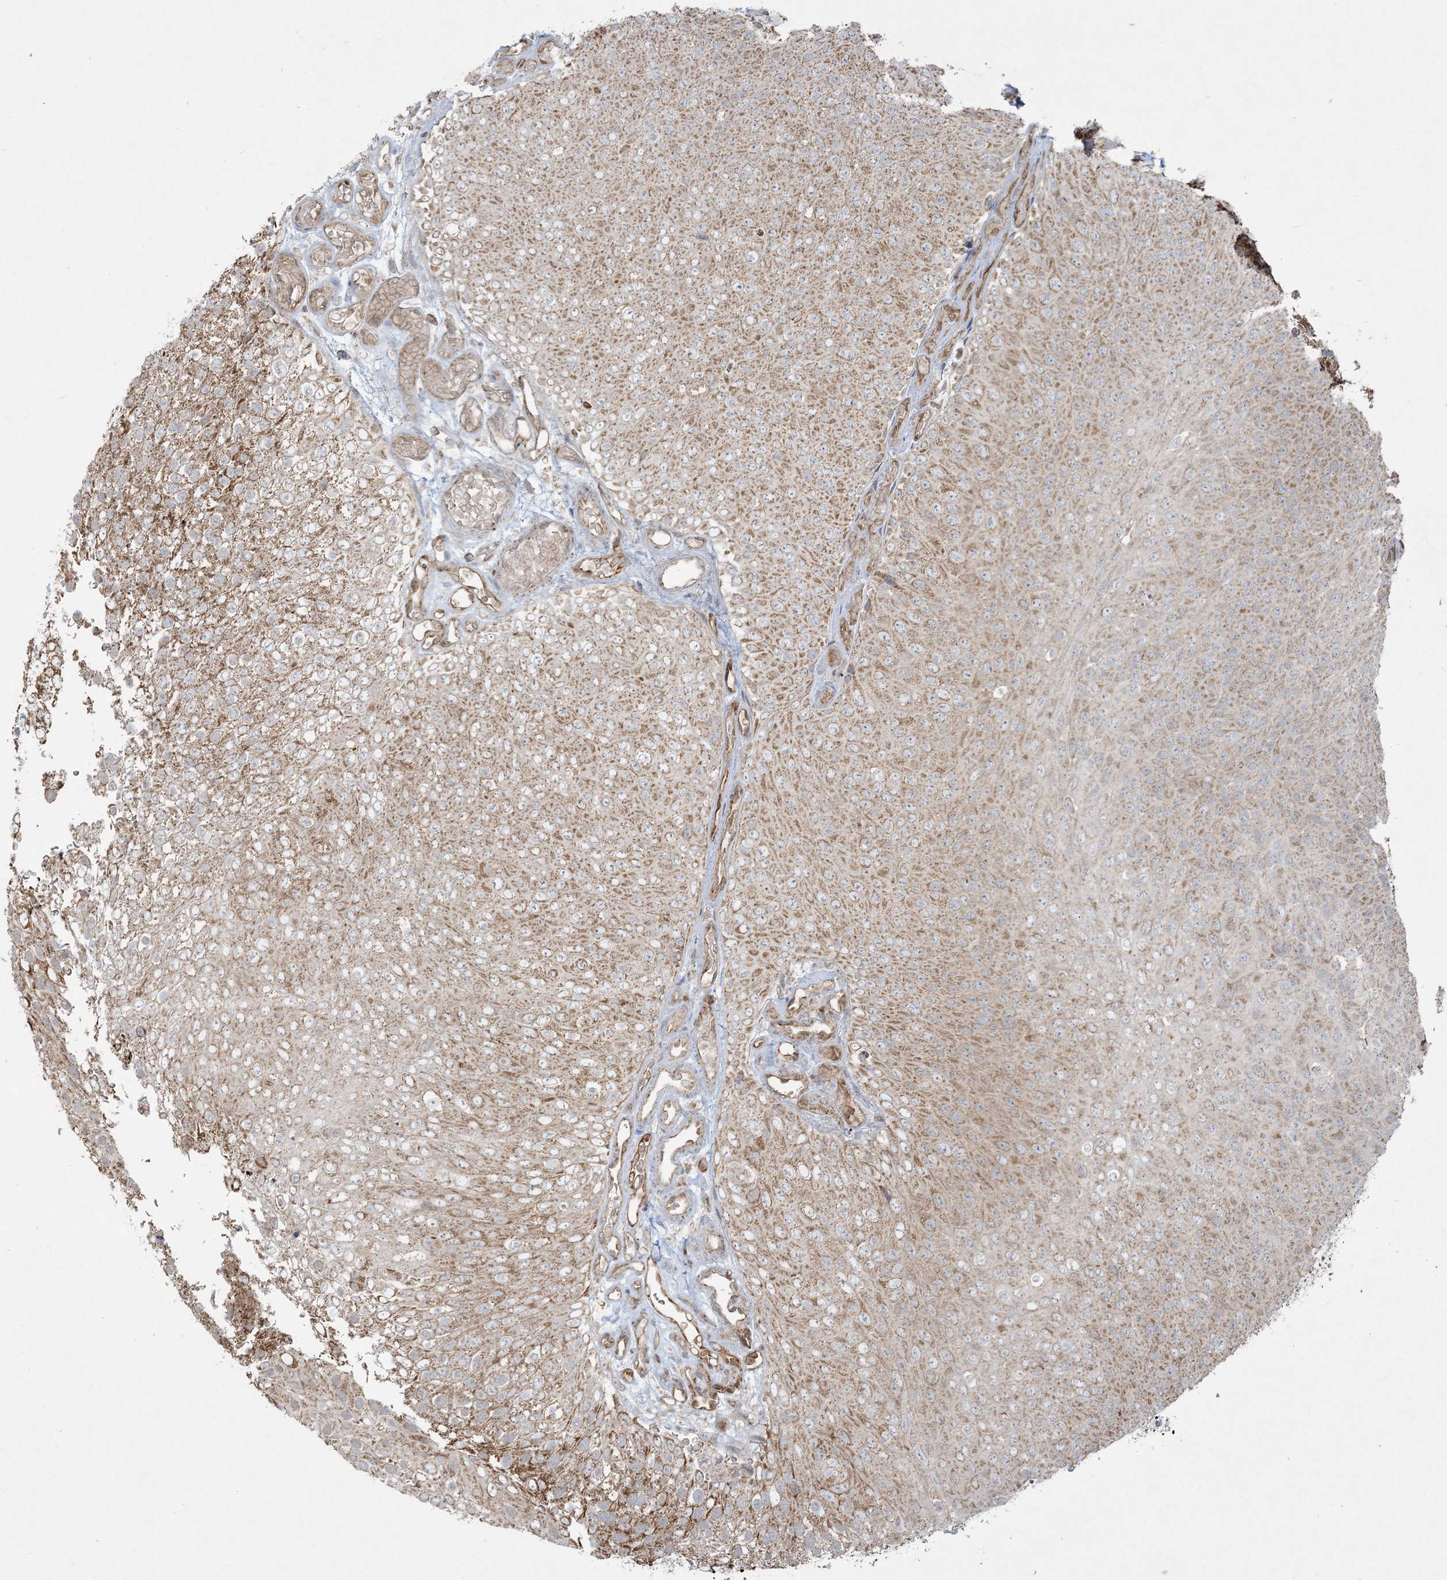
{"staining": {"intensity": "moderate", "quantity": ">75%", "location": "cytoplasmic/membranous"}, "tissue": "urothelial cancer", "cell_type": "Tumor cells", "image_type": "cancer", "snomed": [{"axis": "morphology", "description": "Urothelial carcinoma, Low grade"}, {"axis": "topography", "description": "Urinary bladder"}], "caption": "This is a histology image of immunohistochemistry (IHC) staining of urothelial cancer, which shows moderate expression in the cytoplasmic/membranous of tumor cells.", "gene": "PPM1F", "patient": {"sex": "male", "age": 78}}